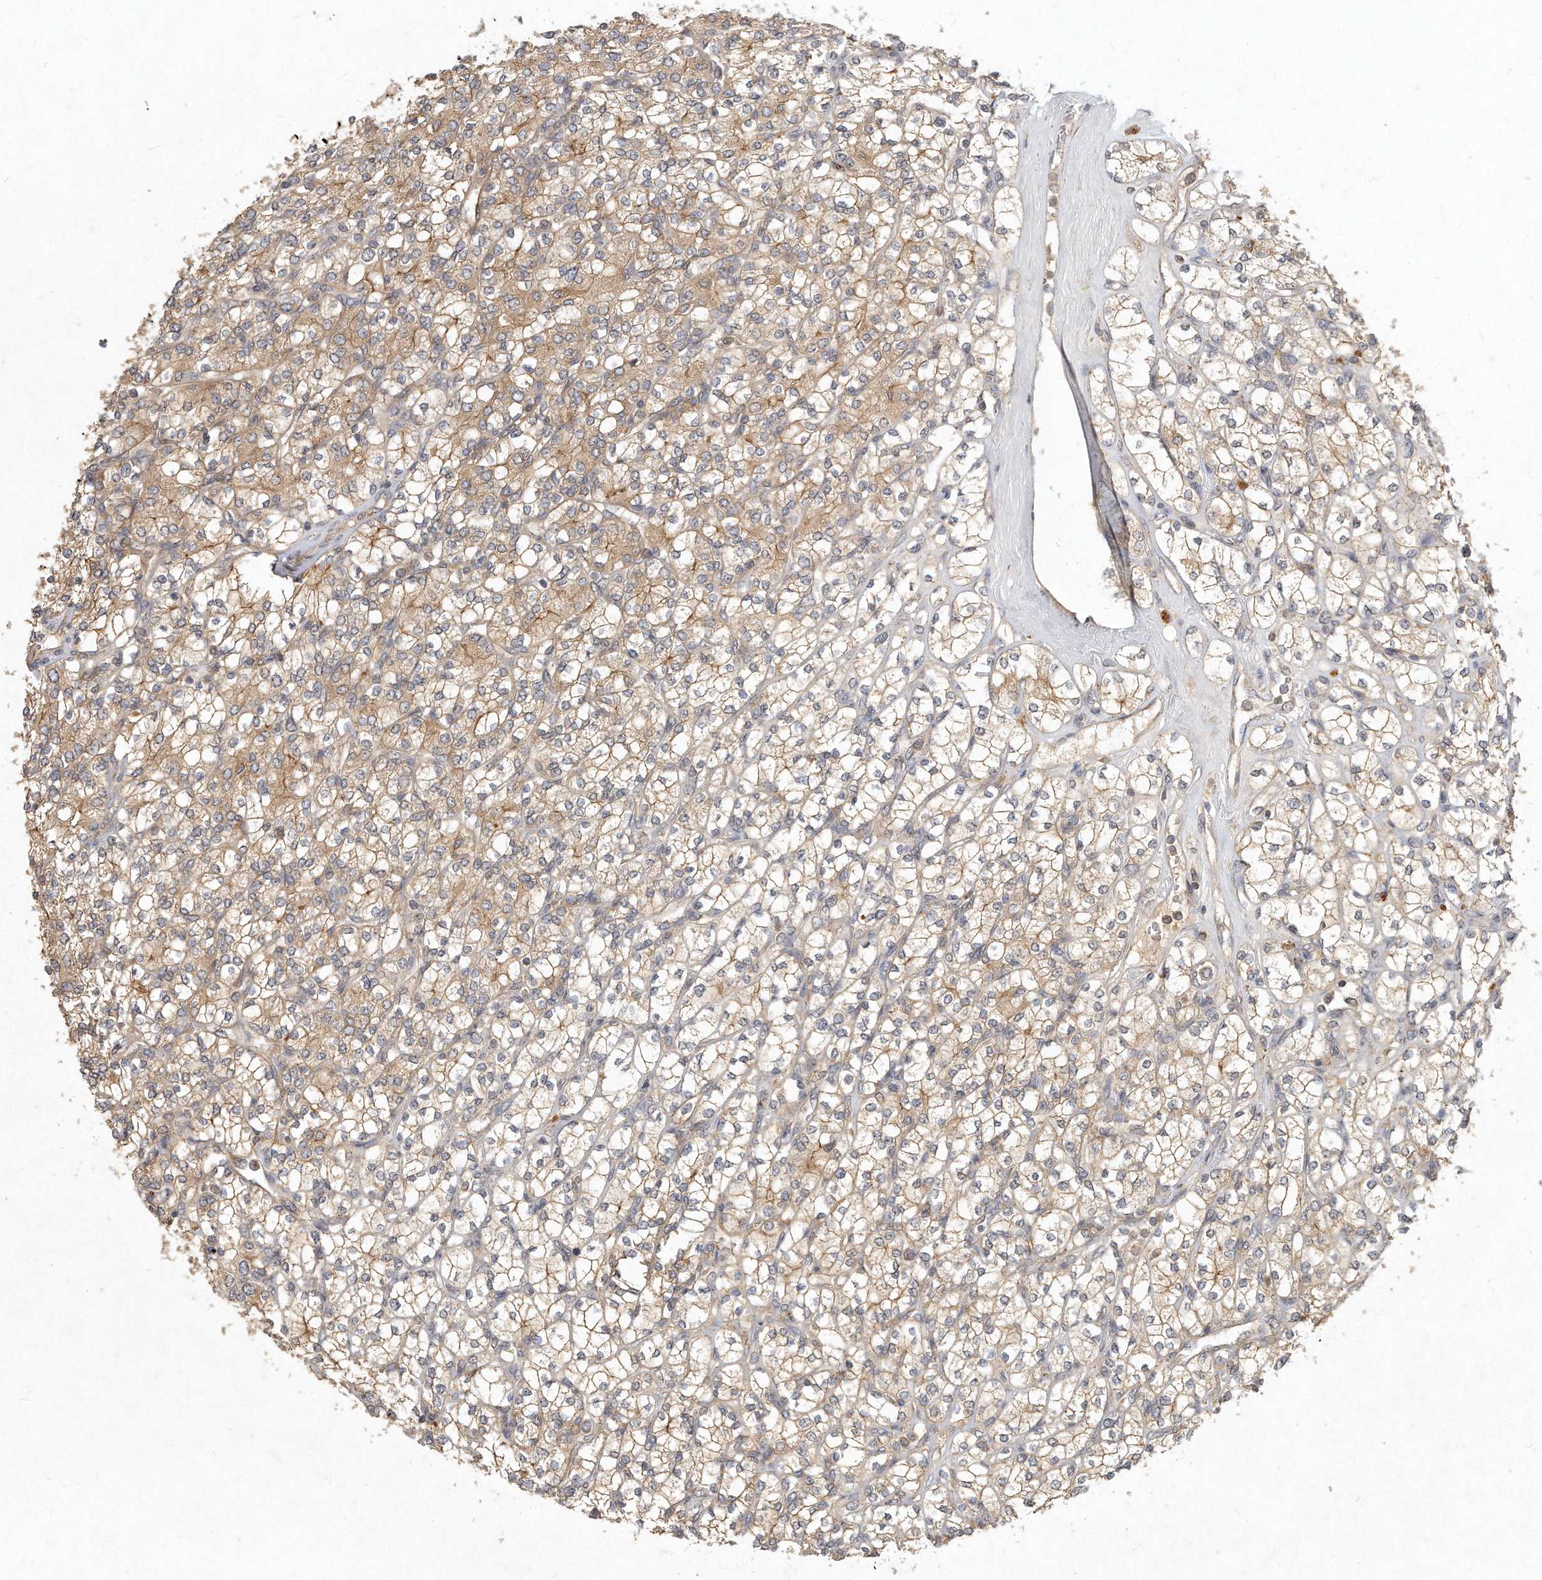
{"staining": {"intensity": "moderate", "quantity": ">75%", "location": "cytoplasmic/membranous"}, "tissue": "renal cancer", "cell_type": "Tumor cells", "image_type": "cancer", "snomed": [{"axis": "morphology", "description": "Adenocarcinoma, NOS"}, {"axis": "topography", "description": "Kidney"}], "caption": "Protein analysis of adenocarcinoma (renal) tissue reveals moderate cytoplasmic/membranous staining in approximately >75% of tumor cells. (DAB IHC, brown staining for protein, blue staining for nuclei).", "gene": "LGALS8", "patient": {"sex": "male", "age": 77}}